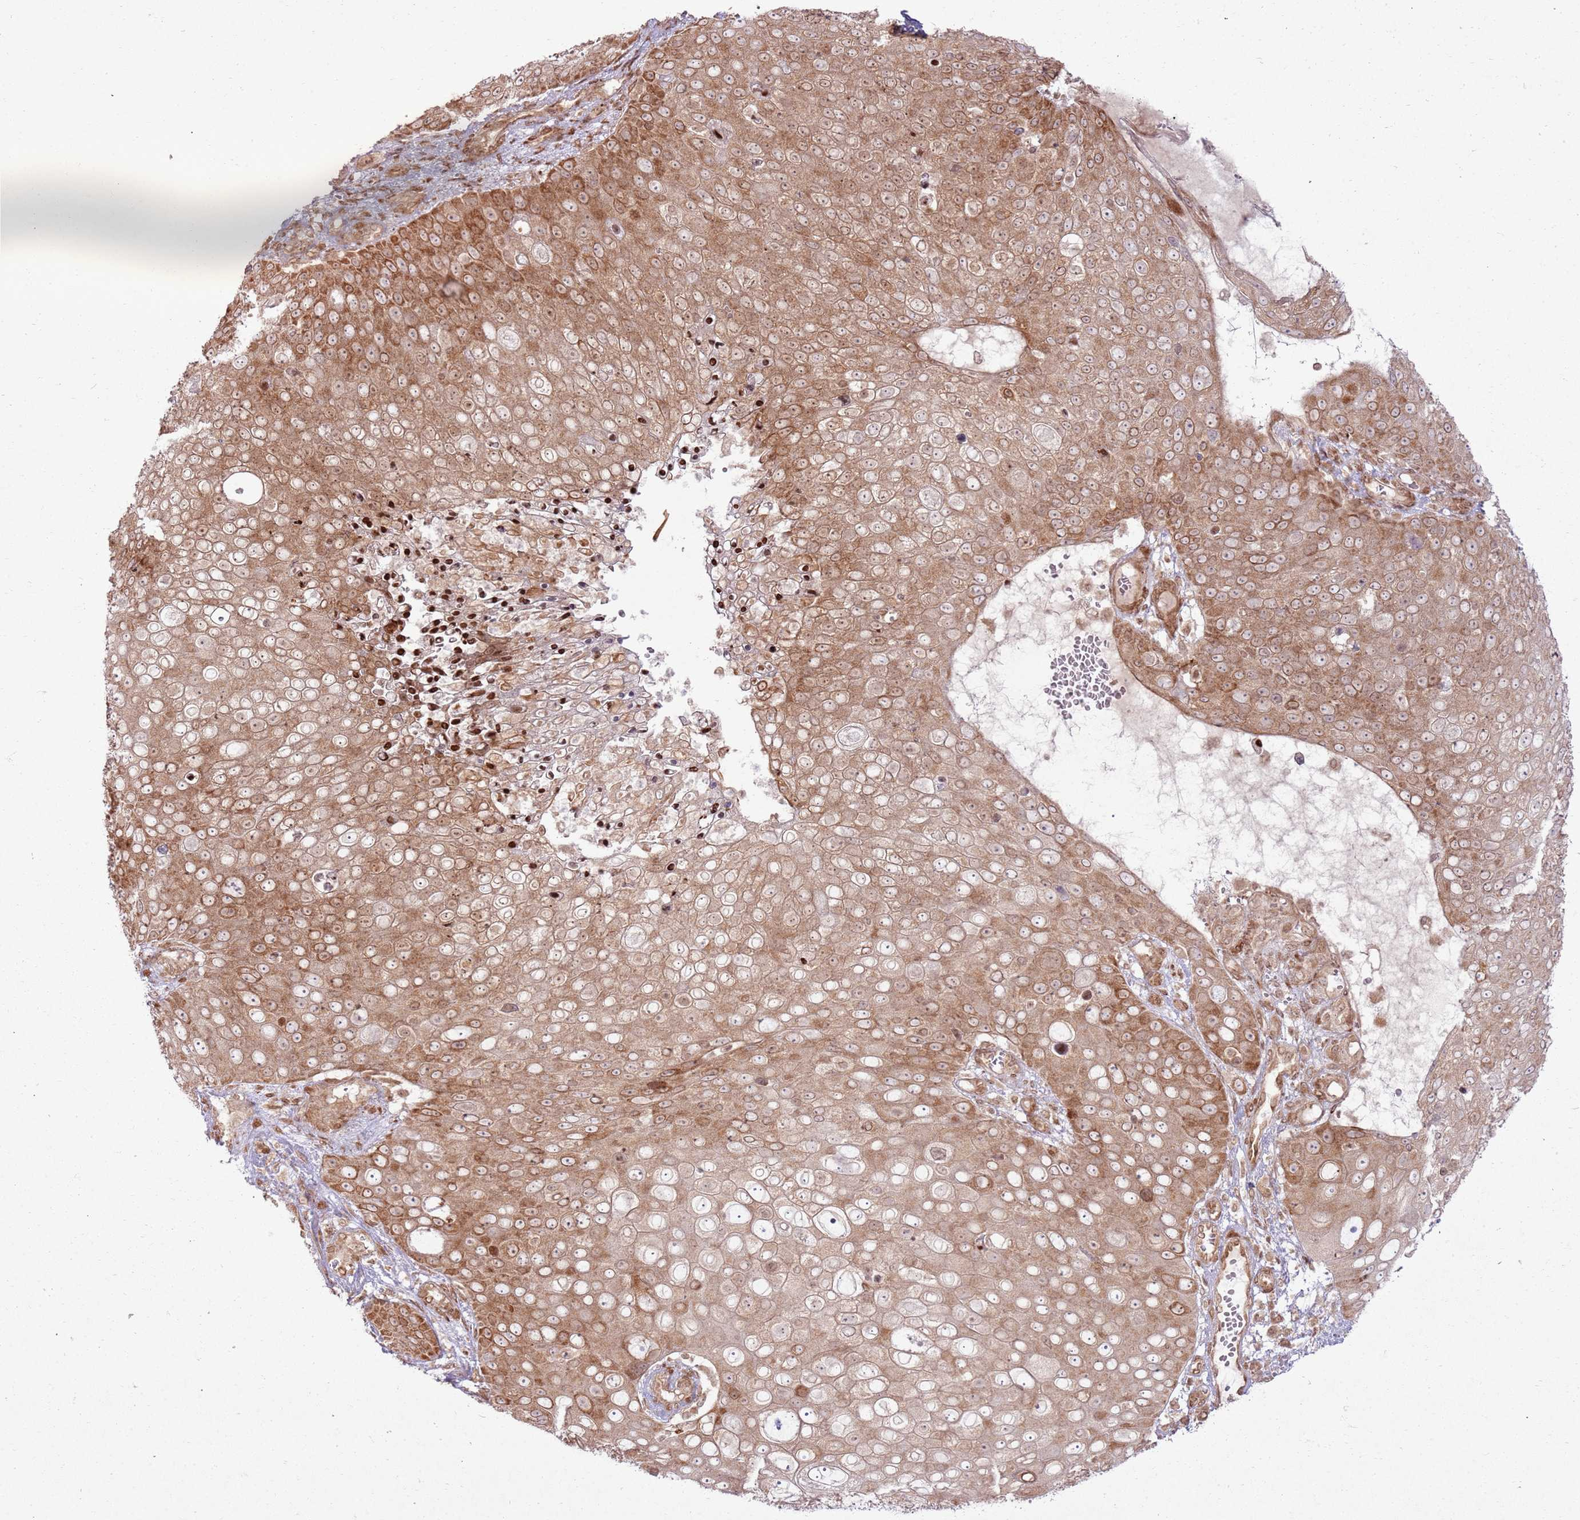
{"staining": {"intensity": "moderate", "quantity": ">75%", "location": "cytoplasmic/membranous,nuclear"}, "tissue": "skin cancer", "cell_type": "Tumor cells", "image_type": "cancer", "snomed": [{"axis": "morphology", "description": "Squamous cell carcinoma, NOS"}, {"axis": "topography", "description": "Skin"}], "caption": "Immunohistochemistry photomicrograph of neoplastic tissue: human skin cancer (squamous cell carcinoma) stained using immunohistochemistry (IHC) reveals medium levels of moderate protein expression localized specifically in the cytoplasmic/membranous and nuclear of tumor cells, appearing as a cytoplasmic/membranous and nuclear brown color.", "gene": "KLHL36", "patient": {"sex": "male", "age": 71}}